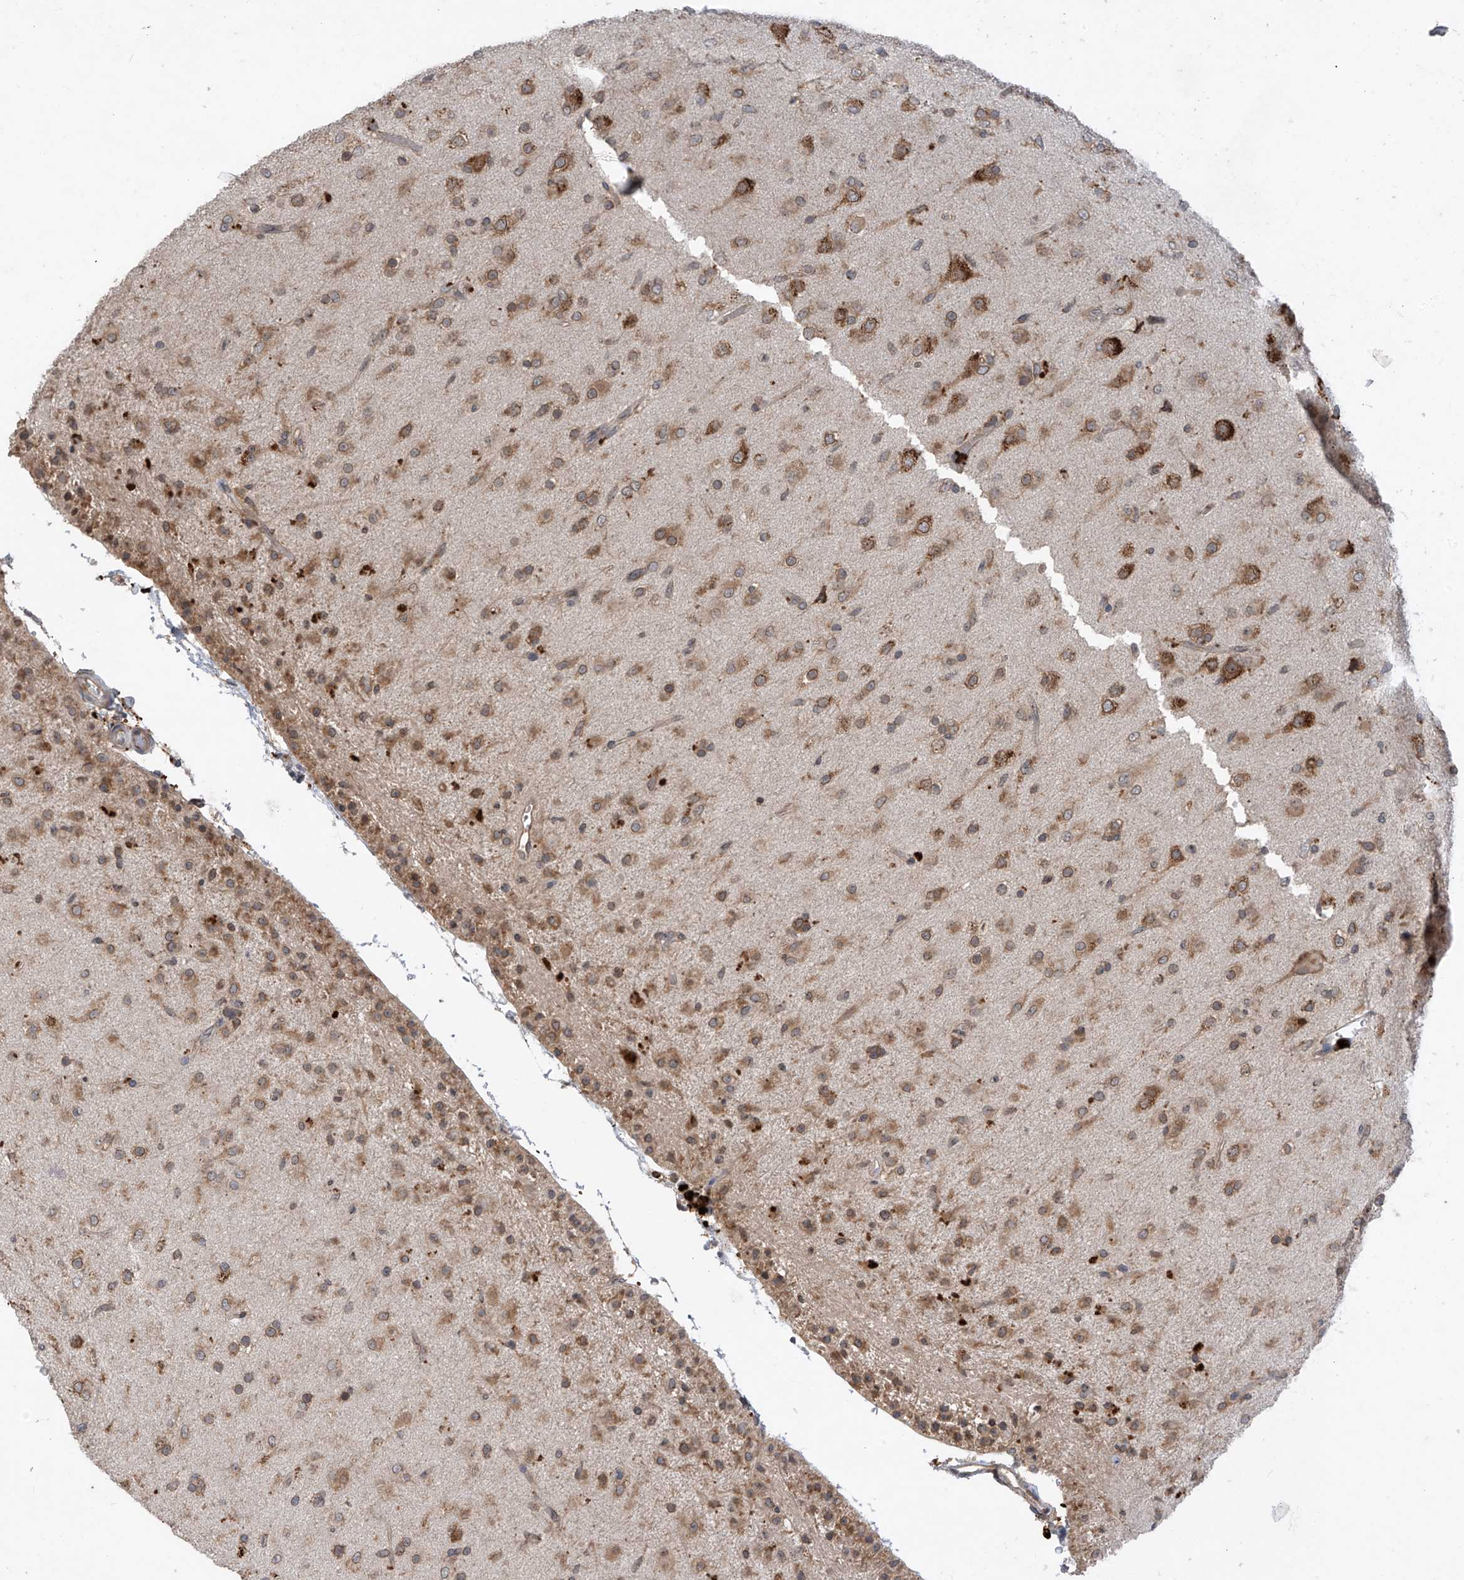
{"staining": {"intensity": "moderate", "quantity": "25%-75%", "location": "cytoplasmic/membranous"}, "tissue": "glioma", "cell_type": "Tumor cells", "image_type": "cancer", "snomed": [{"axis": "morphology", "description": "Glioma, malignant, Low grade"}, {"axis": "topography", "description": "Brain"}], "caption": "IHC staining of malignant glioma (low-grade), which reveals medium levels of moderate cytoplasmic/membranous staining in approximately 25%-75% of tumor cells indicating moderate cytoplasmic/membranous protein expression. The staining was performed using DAB (3,3'-diaminobenzidine) (brown) for protein detection and nuclei were counterstained in hematoxylin (blue).", "gene": "RPL34", "patient": {"sex": "male", "age": 65}}